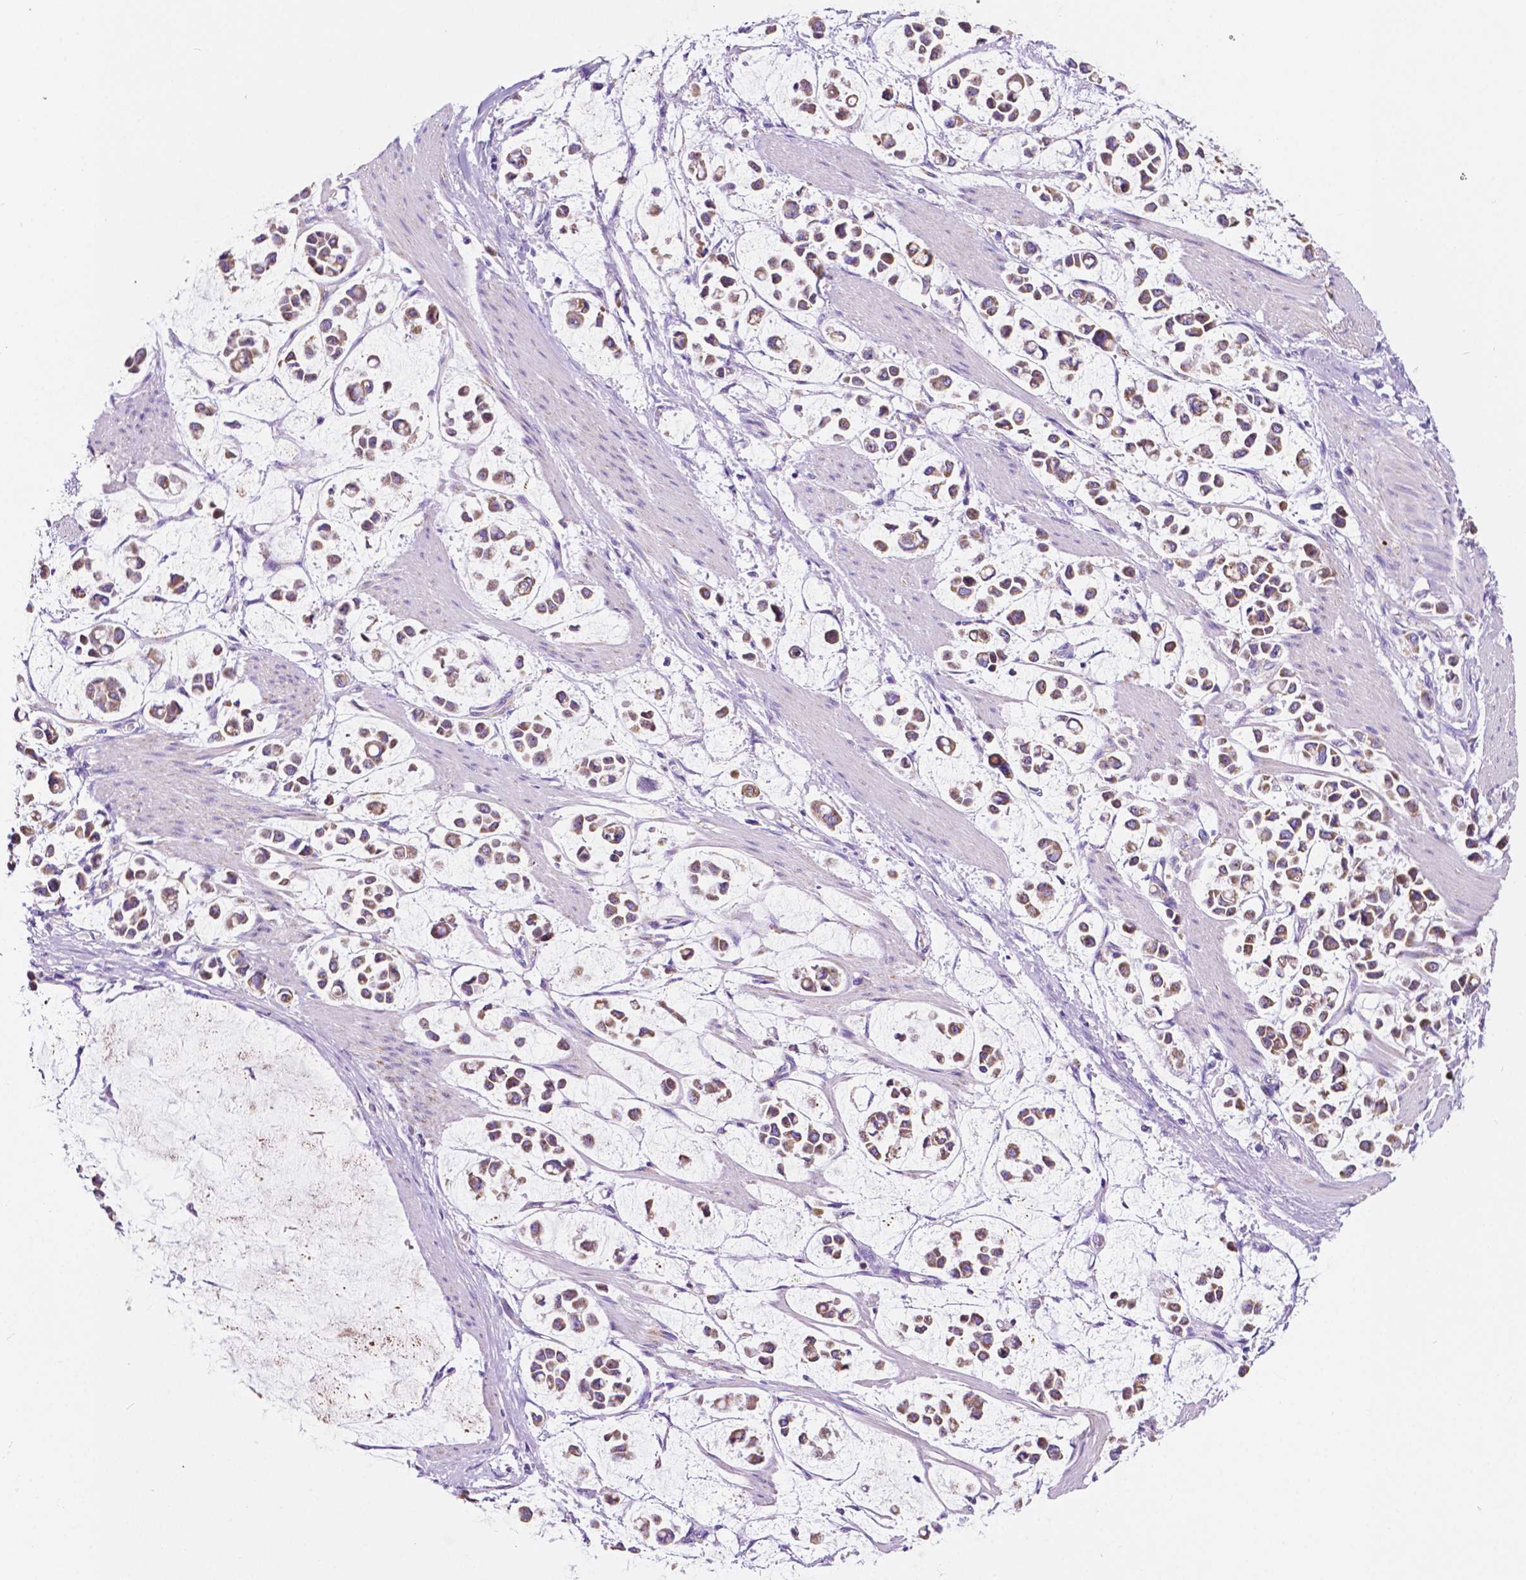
{"staining": {"intensity": "weak", "quantity": ">75%", "location": "cytoplasmic/membranous"}, "tissue": "stomach cancer", "cell_type": "Tumor cells", "image_type": "cancer", "snomed": [{"axis": "morphology", "description": "Adenocarcinoma, NOS"}, {"axis": "topography", "description": "Stomach"}], "caption": "IHC histopathology image of stomach cancer (adenocarcinoma) stained for a protein (brown), which demonstrates low levels of weak cytoplasmic/membranous positivity in approximately >75% of tumor cells.", "gene": "TRPV5", "patient": {"sex": "male", "age": 82}}